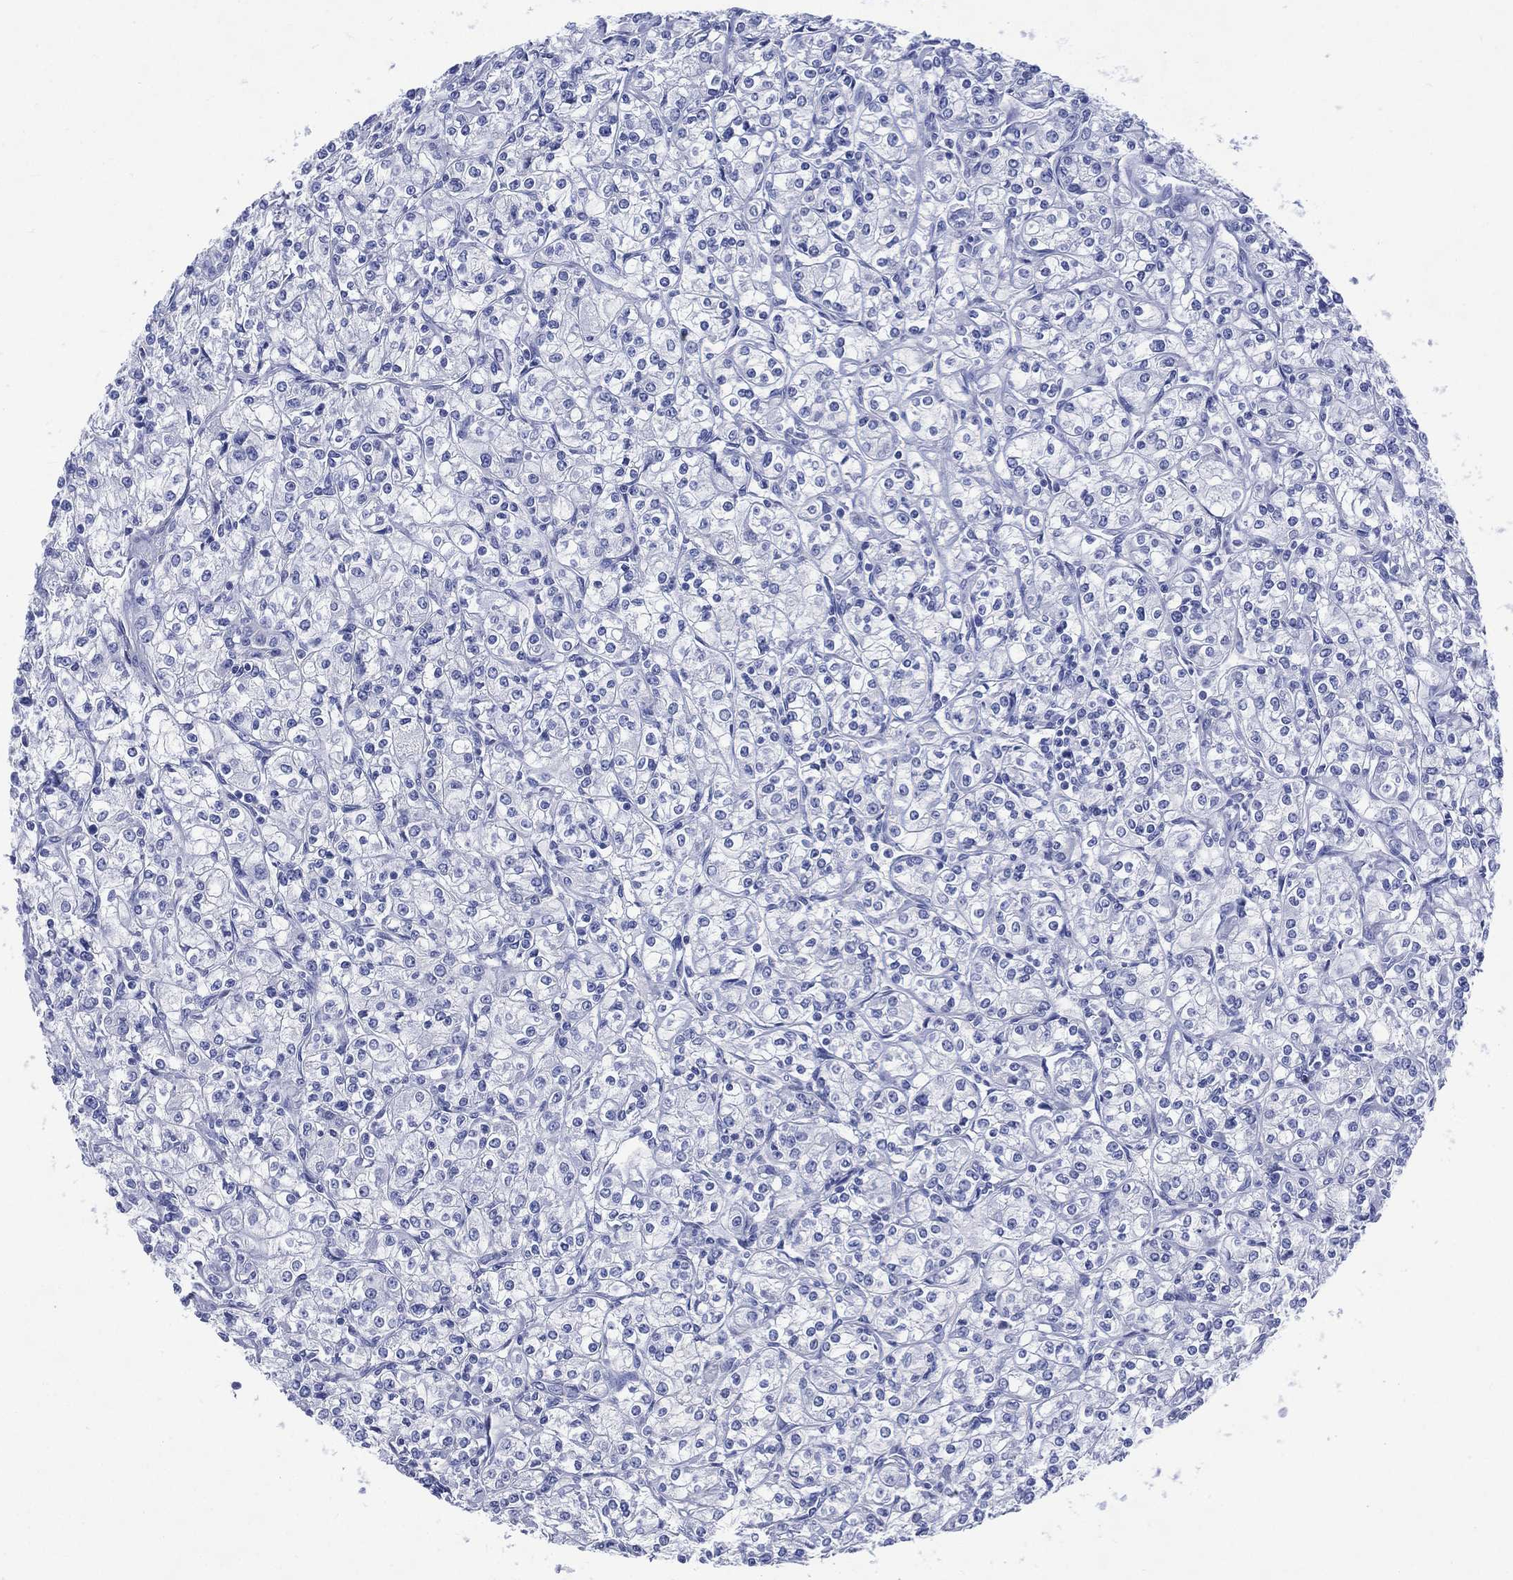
{"staining": {"intensity": "negative", "quantity": "none", "location": "none"}, "tissue": "renal cancer", "cell_type": "Tumor cells", "image_type": "cancer", "snomed": [{"axis": "morphology", "description": "Adenocarcinoma, NOS"}, {"axis": "topography", "description": "Kidney"}], "caption": "Renal adenocarcinoma was stained to show a protein in brown. There is no significant staining in tumor cells. (DAB (3,3'-diaminobenzidine) immunohistochemistry (IHC) with hematoxylin counter stain).", "gene": "SHCBP1L", "patient": {"sex": "male", "age": 77}}